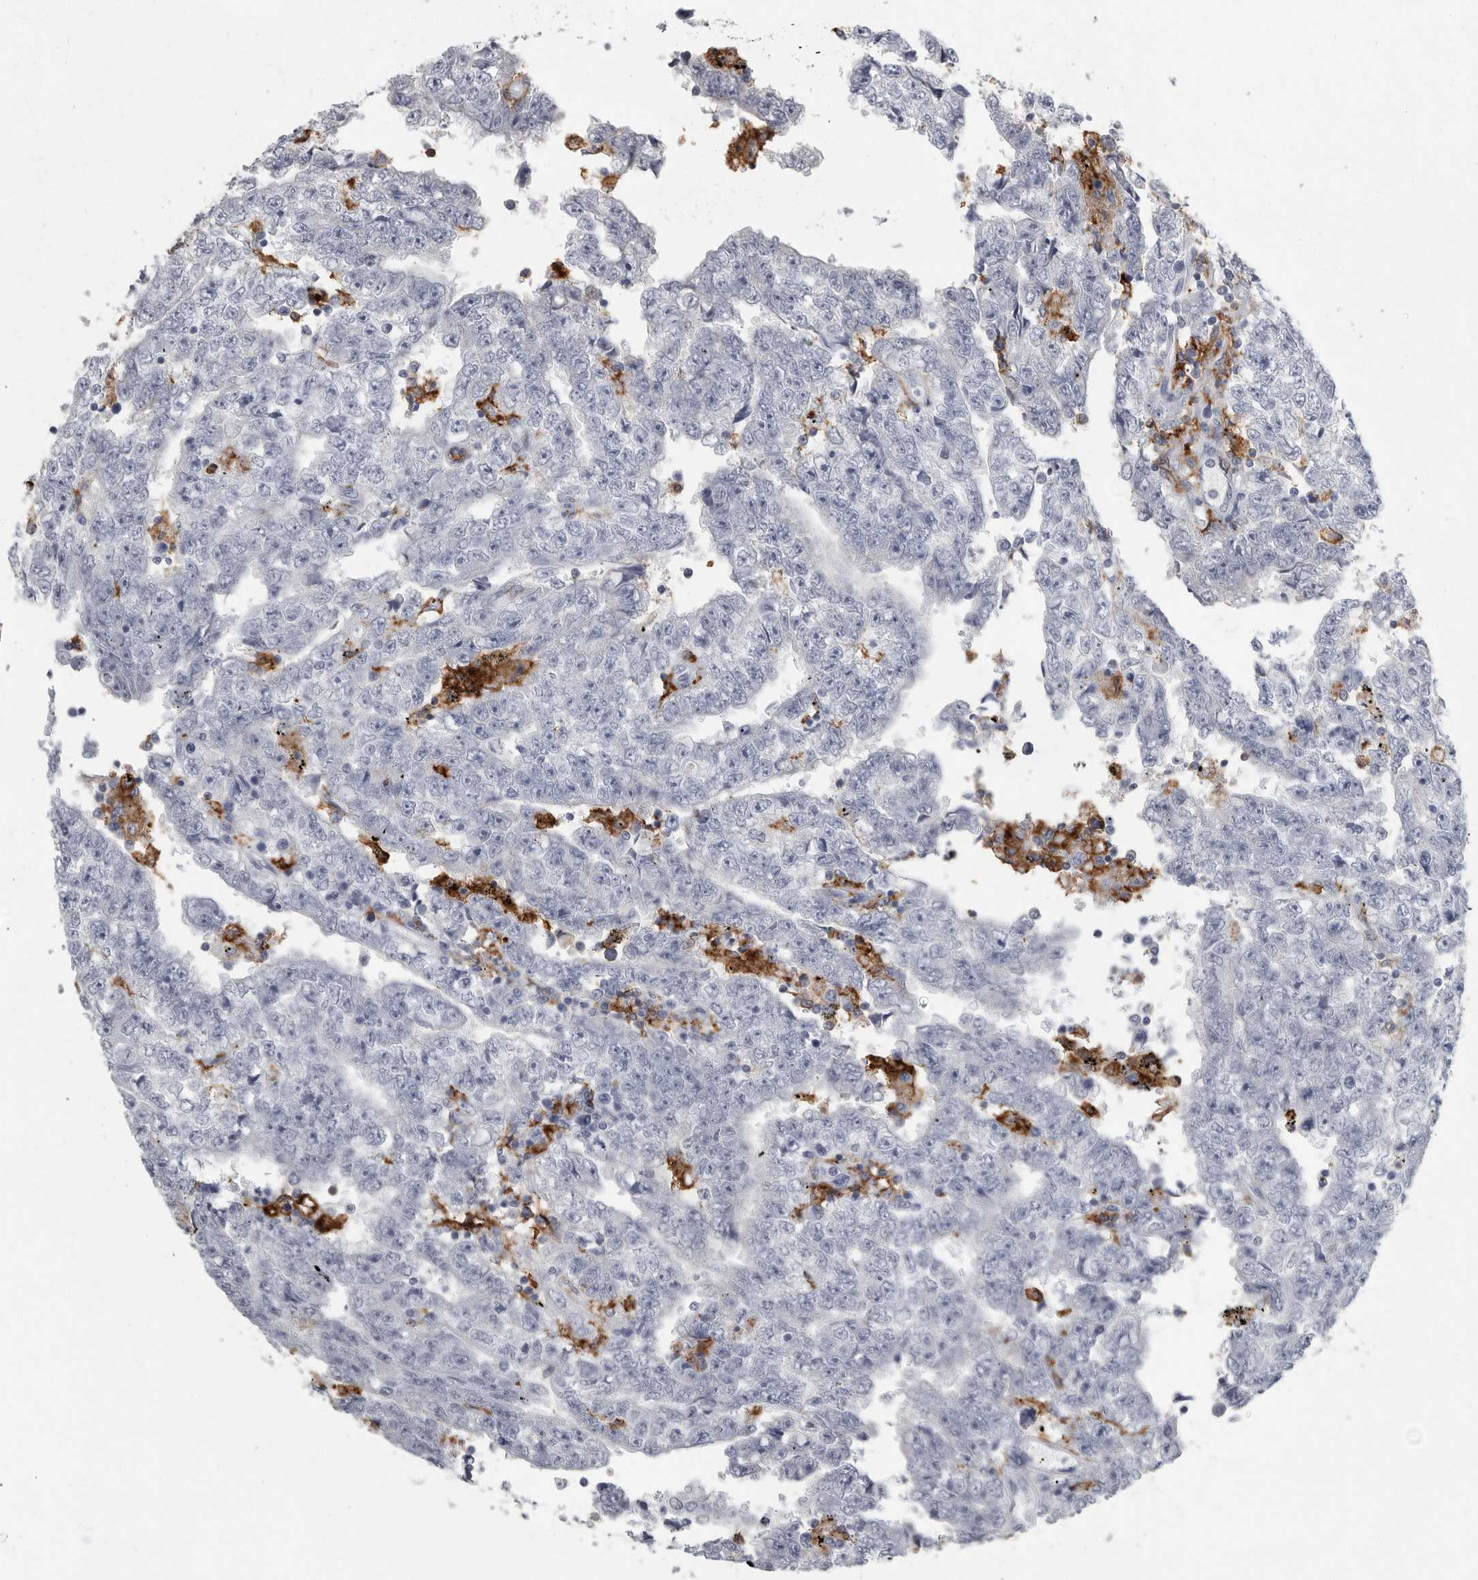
{"staining": {"intensity": "negative", "quantity": "none", "location": "none"}, "tissue": "testis cancer", "cell_type": "Tumor cells", "image_type": "cancer", "snomed": [{"axis": "morphology", "description": "Carcinoma, Embryonal, NOS"}, {"axis": "topography", "description": "Testis"}], "caption": "IHC image of human testis cancer stained for a protein (brown), which shows no staining in tumor cells. The staining is performed using DAB (3,3'-diaminobenzidine) brown chromogen with nuclei counter-stained in using hematoxylin.", "gene": "FCER1G", "patient": {"sex": "male", "age": 25}}